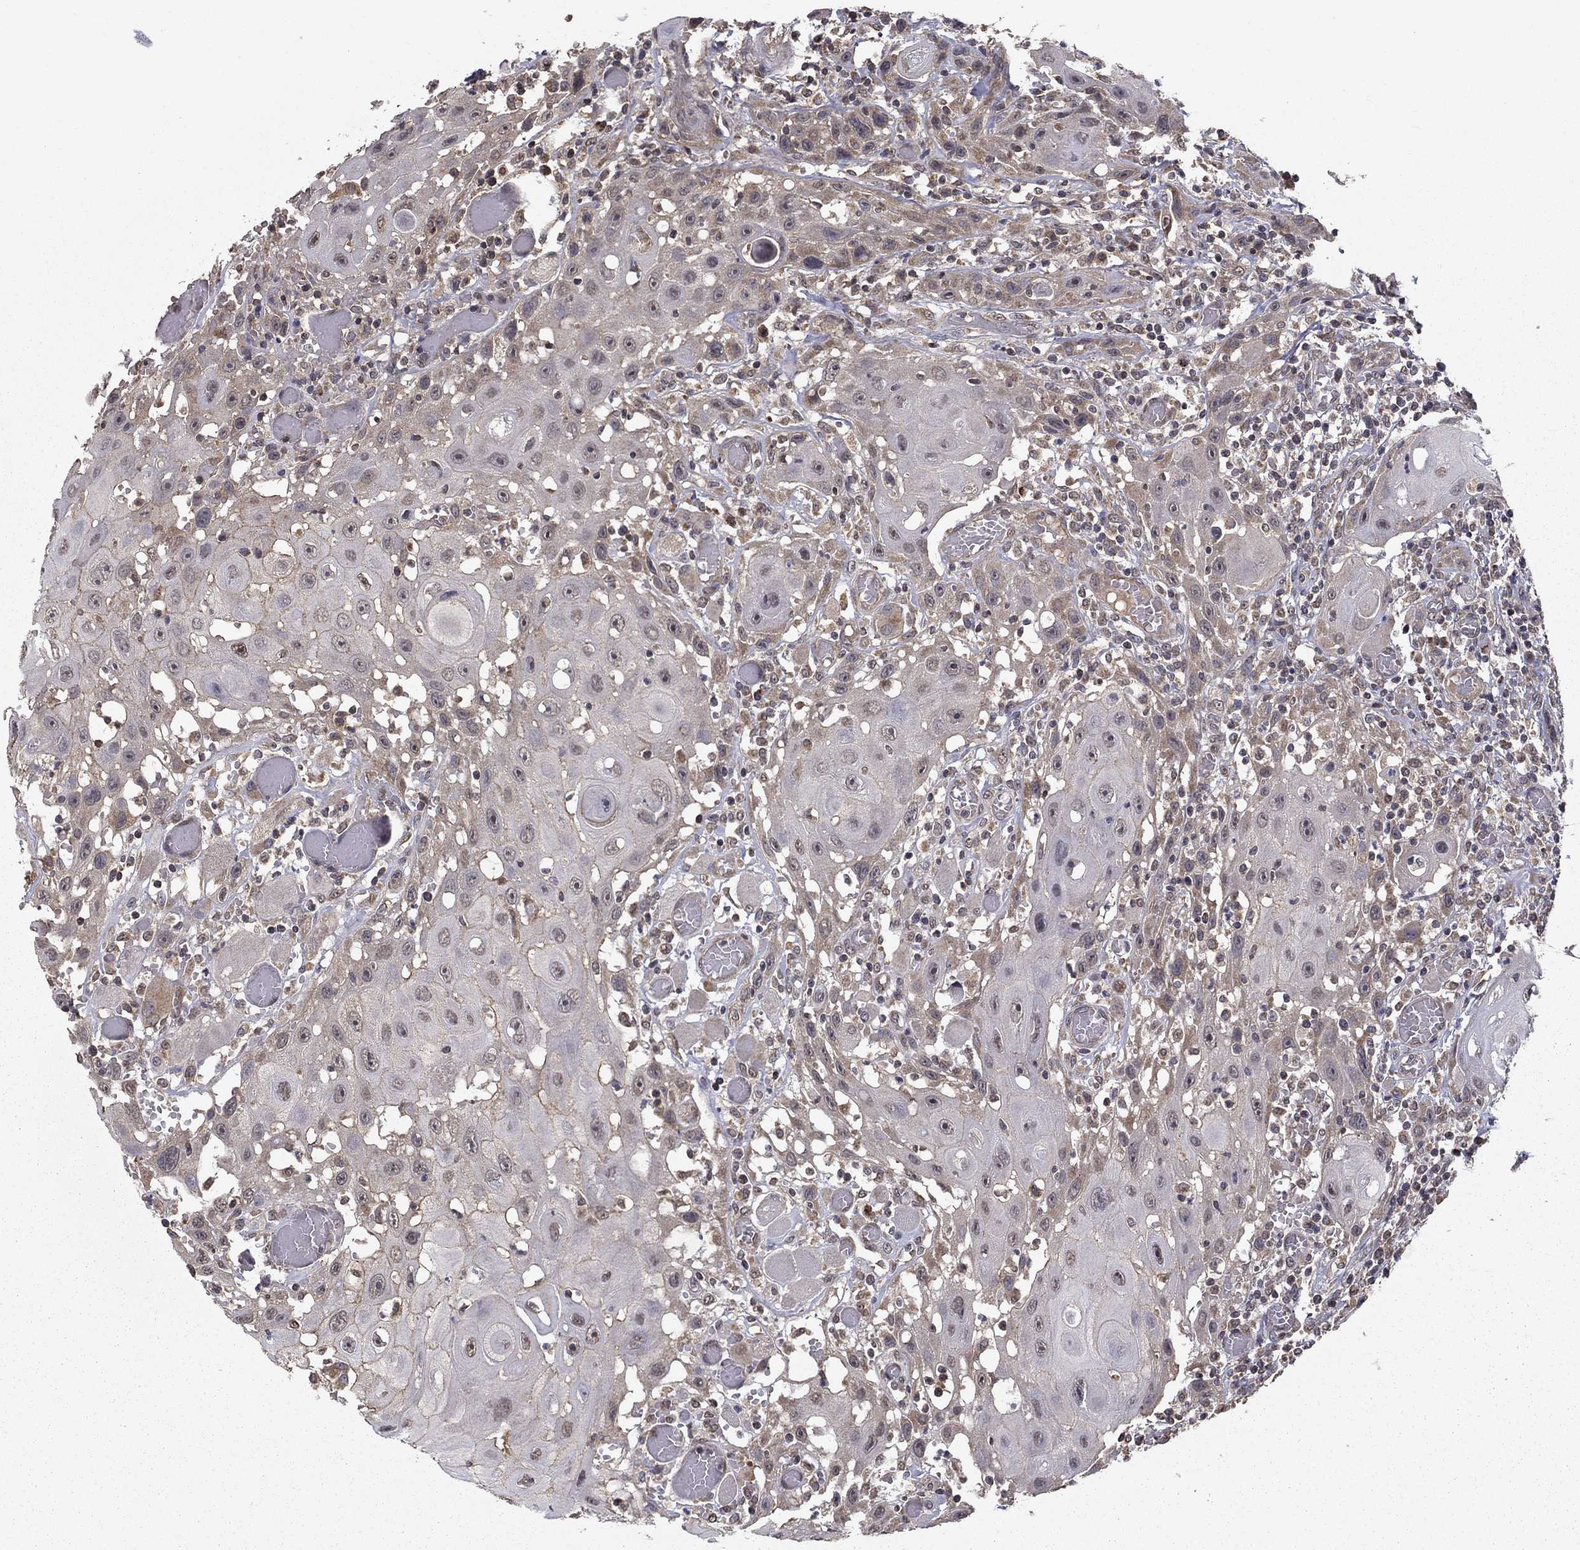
{"staining": {"intensity": "weak", "quantity": "<25%", "location": "cytoplasmic/membranous"}, "tissue": "head and neck cancer", "cell_type": "Tumor cells", "image_type": "cancer", "snomed": [{"axis": "morphology", "description": "Normal tissue, NOS"}, {"axis": "morphology", "description": "Squamous cell carcinoma, NOS"}, {"axis": "topography", "description": "Oral tissue"}, {"axis": "topography", "description": "Head-Neck"}], "caption": "The immunohistochemistry micrograph has no significant staining in tumor cells of head and neck cancer (squamous cell carcinoma) tissue.", "gene": "SLC2A13", "patient": {"sex": "male", "age": 71}}